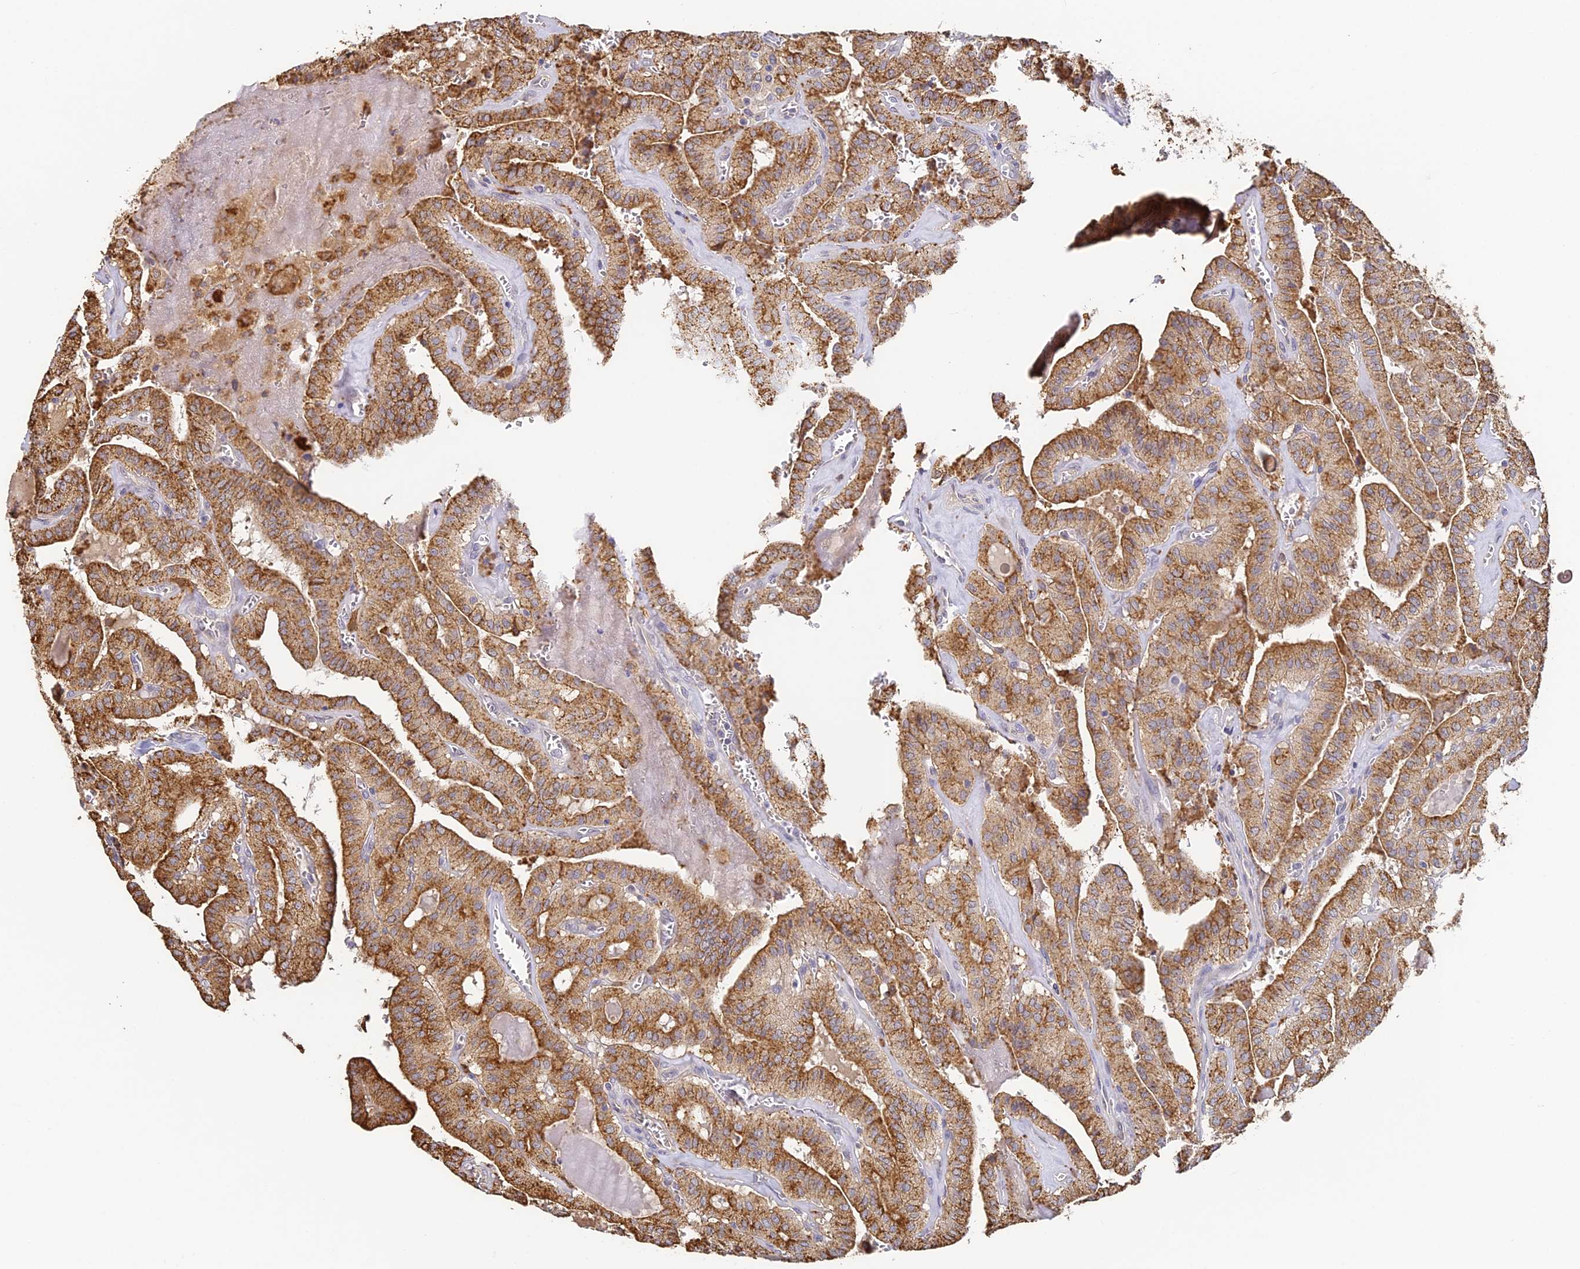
{"staining": {"intensity": "strong", "quantity": ">75%", "location": "cytoplasmic/membranous"}, "tissue": "thyroid cancer", "cell_type": "Tumor cells", "image_type": "cancer", "snomed": [{"axis": "morphology", "description": "Papillary adenocarcinoma, NOS"}, {"axis": "topography", "description": "Thyroid gland"}], "caption": "DAB immunohistochemical staining of thyroid papillary adenocarcinoma exhibits strong cytoplasmic/membranous protein expression in about >75% of tumor cells.", "gene": "YAE1", "patient": {"sex": "male", "age": 52}}